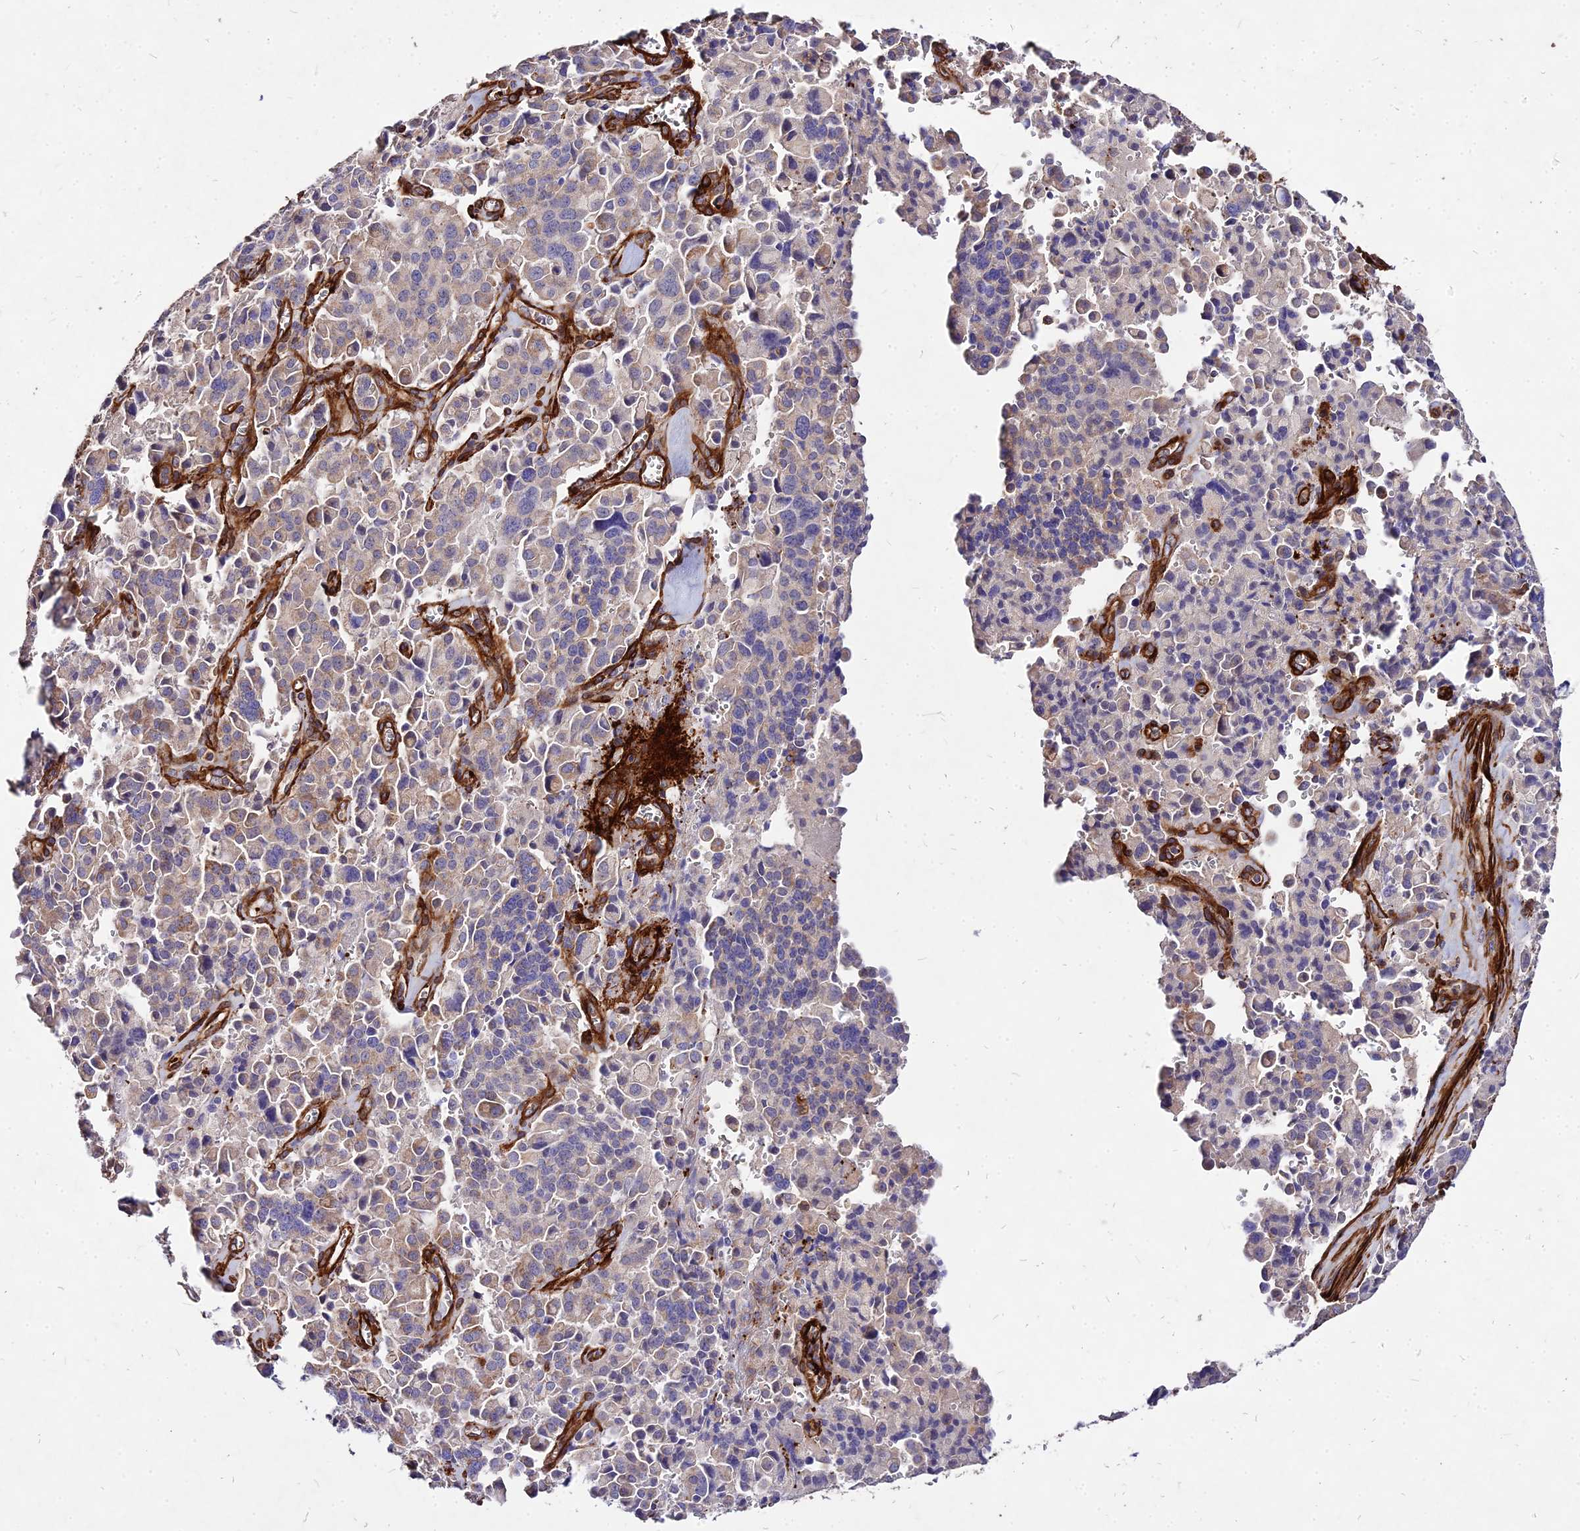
{"staining": {"intensity": "moderate", "quantity": "<25%", "location": "cytoplasmic/membranous"}, "tissue": "pancreatic cancer", "cell_type": "Tumor cells", "image_type": "cancer", "snomed": [{"axis": "morphology", "description": "Adenocarcinoma, NOS"}, {"axis": "topography", "description": "Pancreas"}], "caption": "A photomicrograph of pancreatic adenocarcinoma stained for a protein displays moderate cytoplasmic/membranous brown staining in tumor cells.", "gene": "EFCC1", "patient": {"sex": "male", "age": 65}}